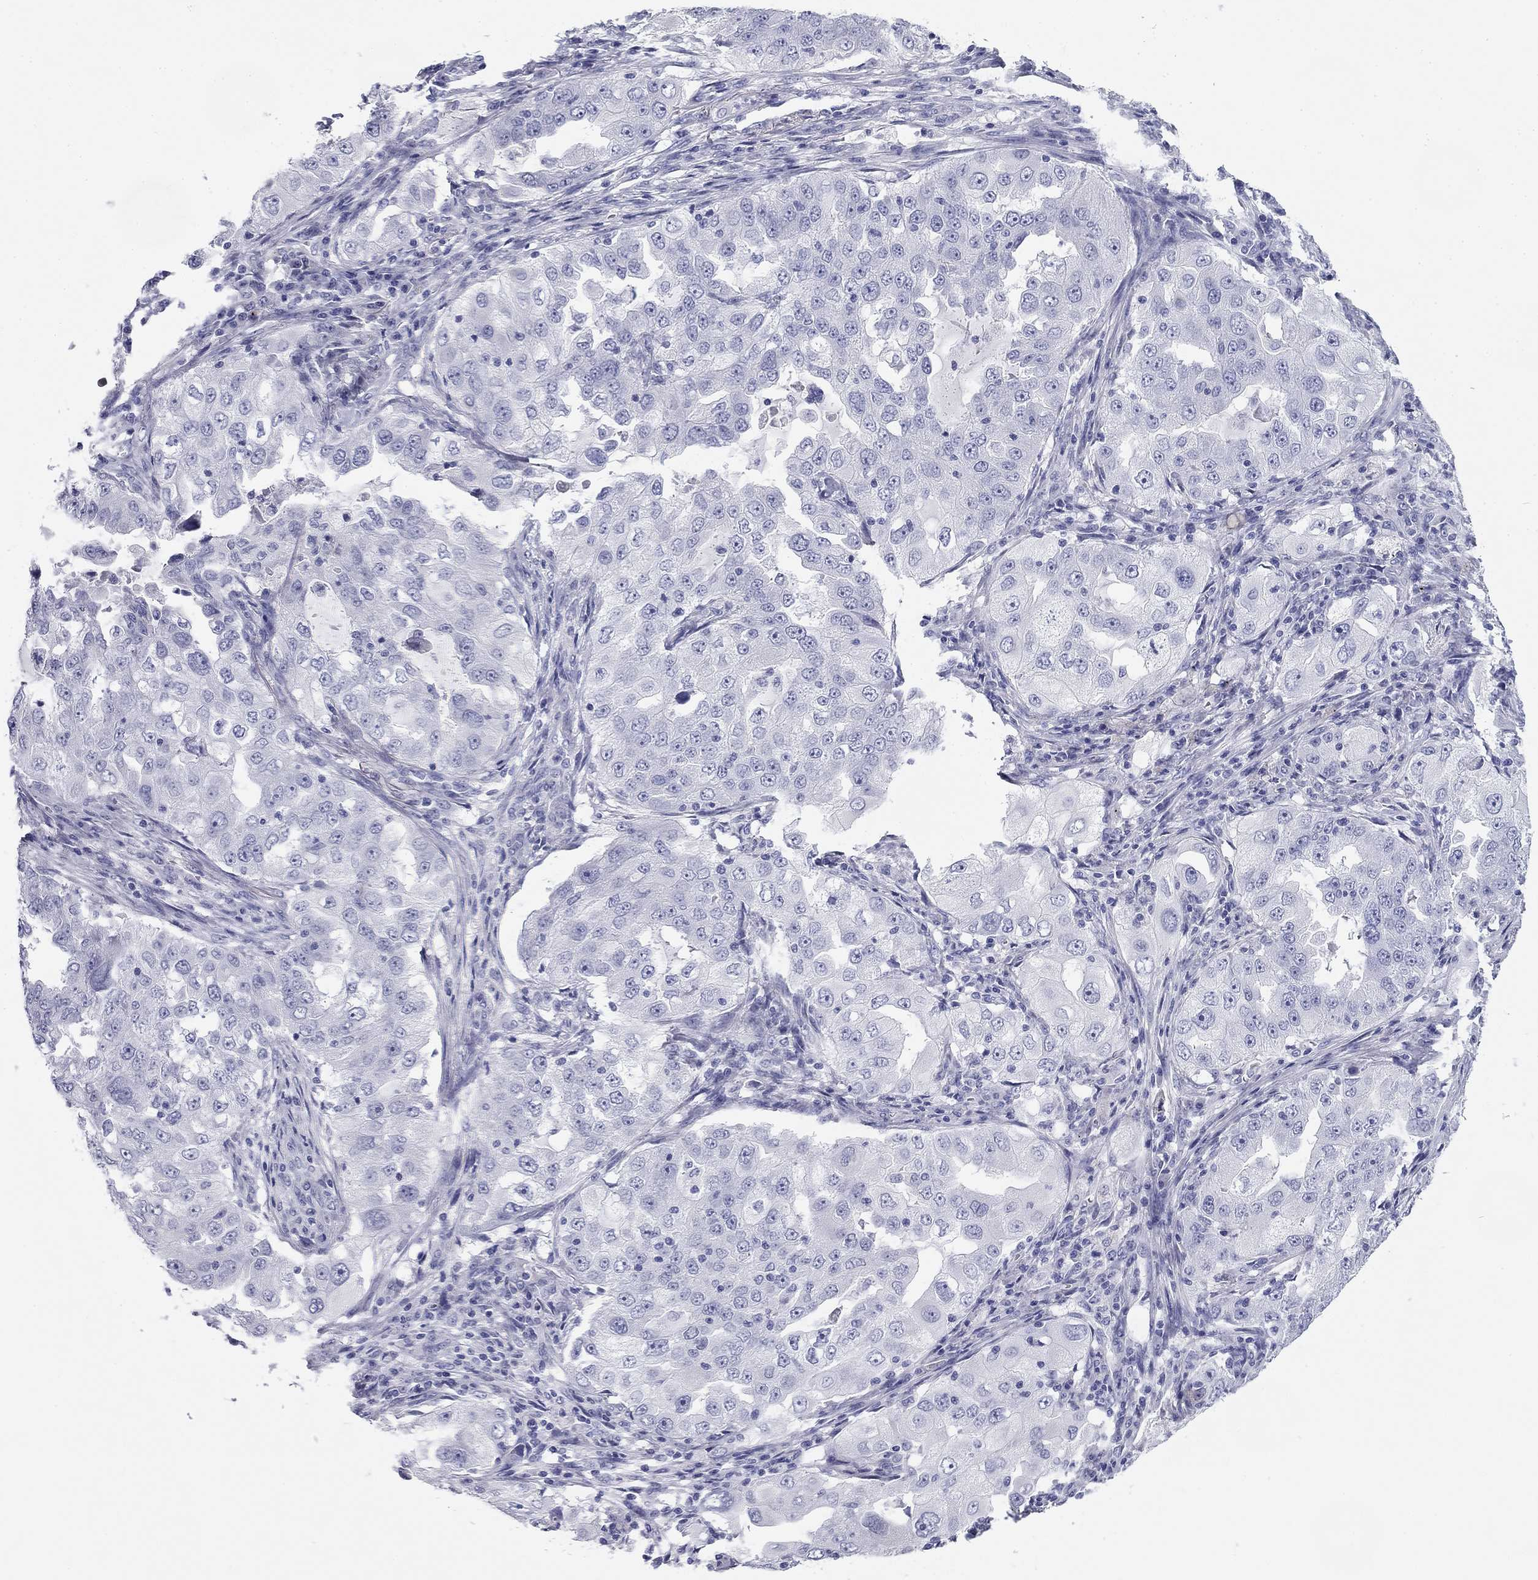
{"staining": {"intensity": "negative", "quantity": "none", "location": "none"}, "tissue": "lung cancer", "cell_type": "Tumor cells", "image_type": "cancer", "snomed": [{"axis": "morphology", "description": "Adenocarcinoma, NOS"}, {"axis": "topography", "description": "Lung"}], "caption": "Protein analysis of adenocarcinoma (lung) exhibits no significant staining in tumor cells. (Stains: DAB (3,3'-diaminobenzidine) immunohistochemistry (IHC) with hematoxylin counter stain, Microscopy: brightfield microscopy at high magnification).", "gene": "ZP2", "patient": {"sex": "female", "age": 61}}